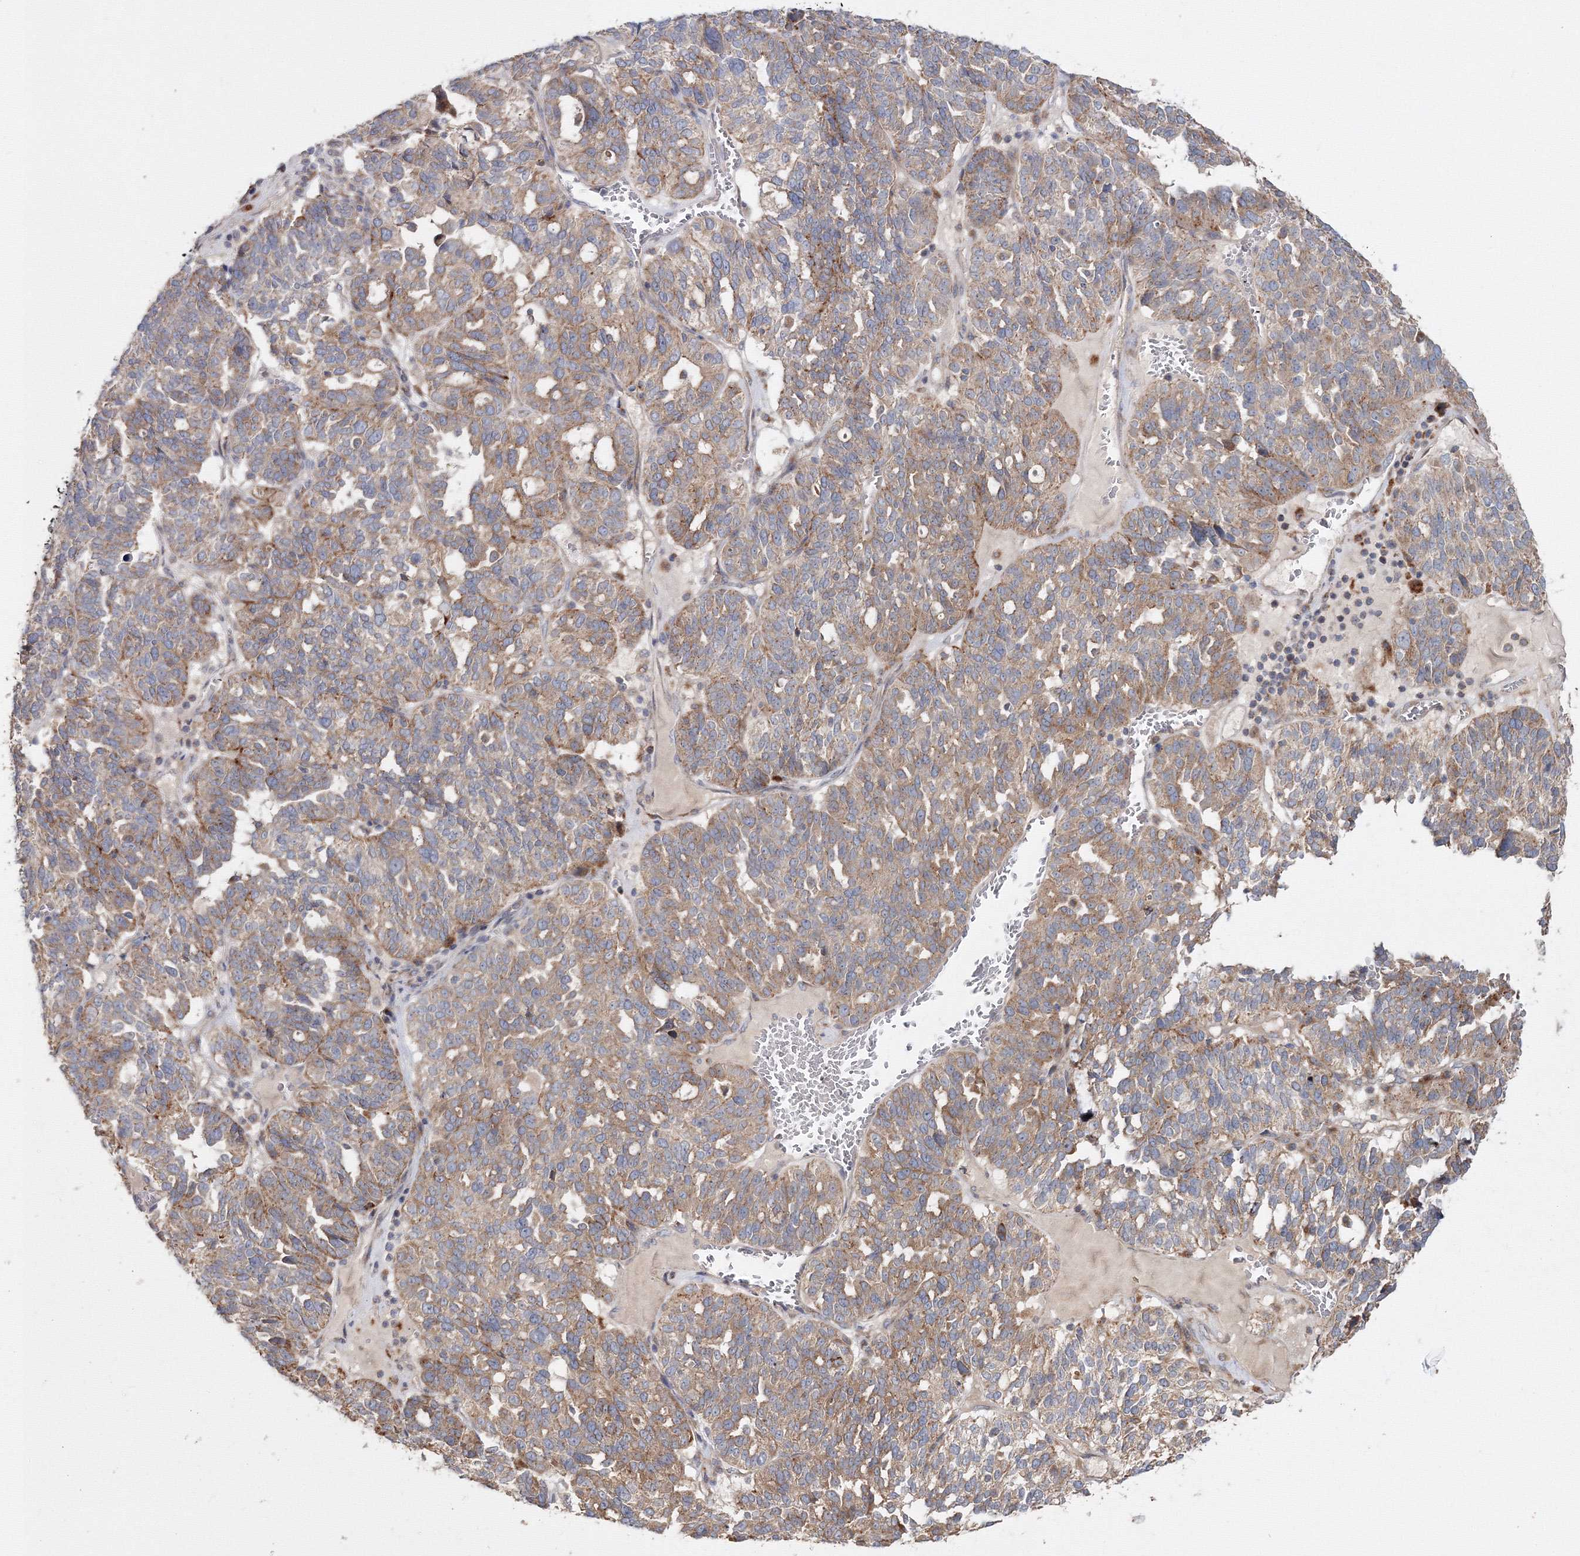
{"staining": {"intensity": "moderate", "quantity": ">75%", "location": "cytoplasmic/membranous"}, "tissue": "ovarian cancer", "cell_type": "Tumor cells", "image_type": "cancer", "snomed": [{"axis": "morphology", "description": "Cystadenocarcinoma, serous, NOS"}, {"axis": "topography", "description": "Ovary"}], "caption": "Immunohistochemical staining of human ovarian cancer (serous cystadenocarcinoma) demonstrates moderate cytoplasmic/membranous protein staining in approximately >75% of tumor cells.", "gene": "DDO", "patient": {"sex": "female", "age": 59}}